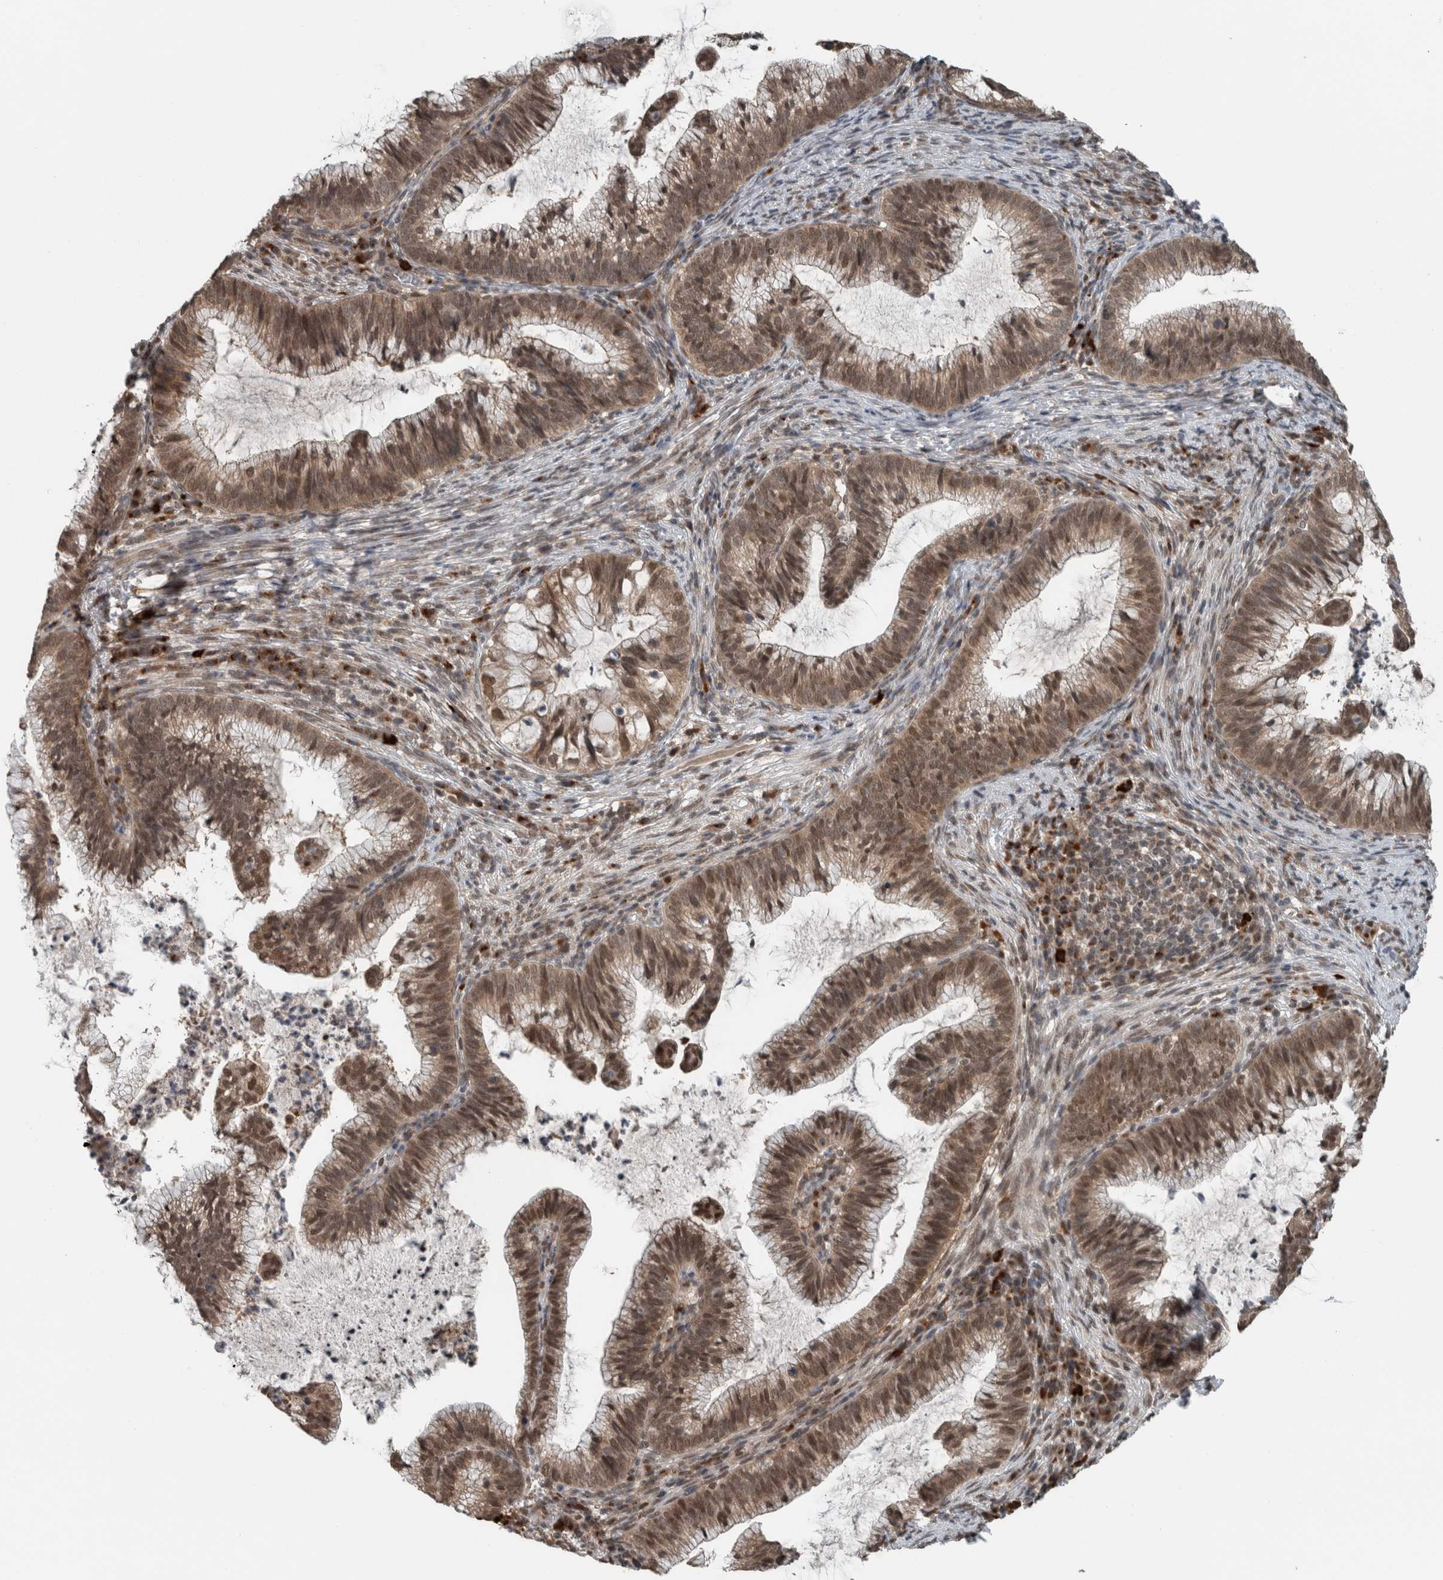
{"staining": {"intensity": "moderate", "quantity": ">75%", "location": "cytoplasmic/membranous,nuclear"}, "tissue": "cervical cancer", "cell_type": "Tumor cells", "image_type": "cancer", "snomed": [{"axis": "morphology", "description": "Adenocarcinoma, NOS"}, {"axis": "topography", "description": "Cervix"}], "caption": "Brown immunohistochemical staining in cervical cancer (adenocarcinoma) displays moderate cytoplasmic/membranous and nuclear positivity in about >75% of tumor cells.", "gene": "SPAG7", "patient": {"sex": "female", "age": 36}}